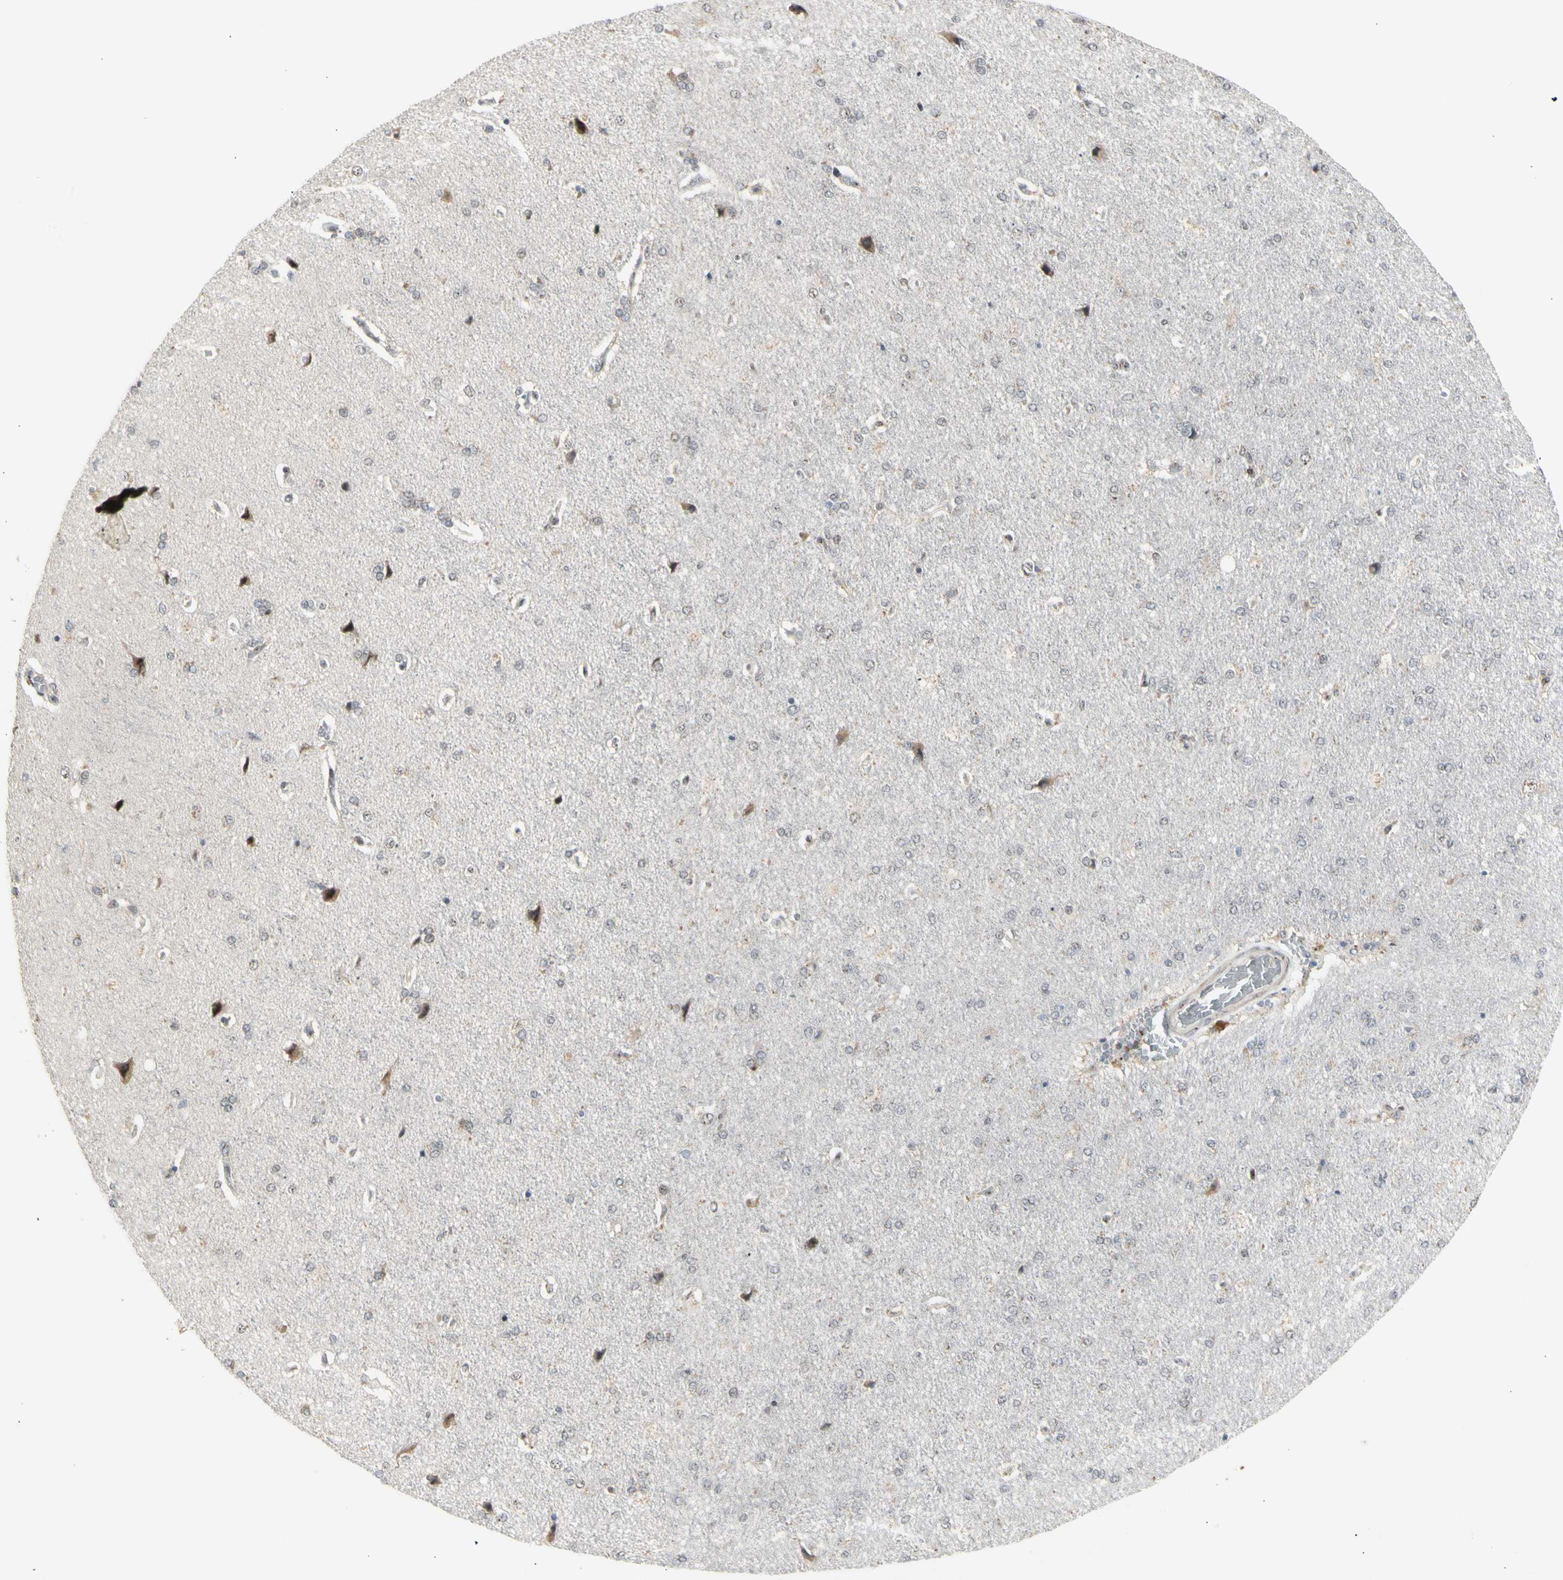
{"staining": {"intensity": "negative", "quantity": "none", "location": "none"}, "tissue": "cerebral cortex", "cell_type": "Endothelial cells", "image_type": "normal", "snomed": [{"axis": "morphology", "description": "Normal tissue, NOS"}, {"axis": "topography", "description": "Cerebral cortex"}], "caption": "Endothelial cells are negative for brown protein staining in unremarkable cerebral cortex. (DAB (3,3'-diaminobenzidine) immunohistochemistry (IHC), high magnification).", "gene": "DHRS7B", "patient": {"sex": "male", "age": 62}}